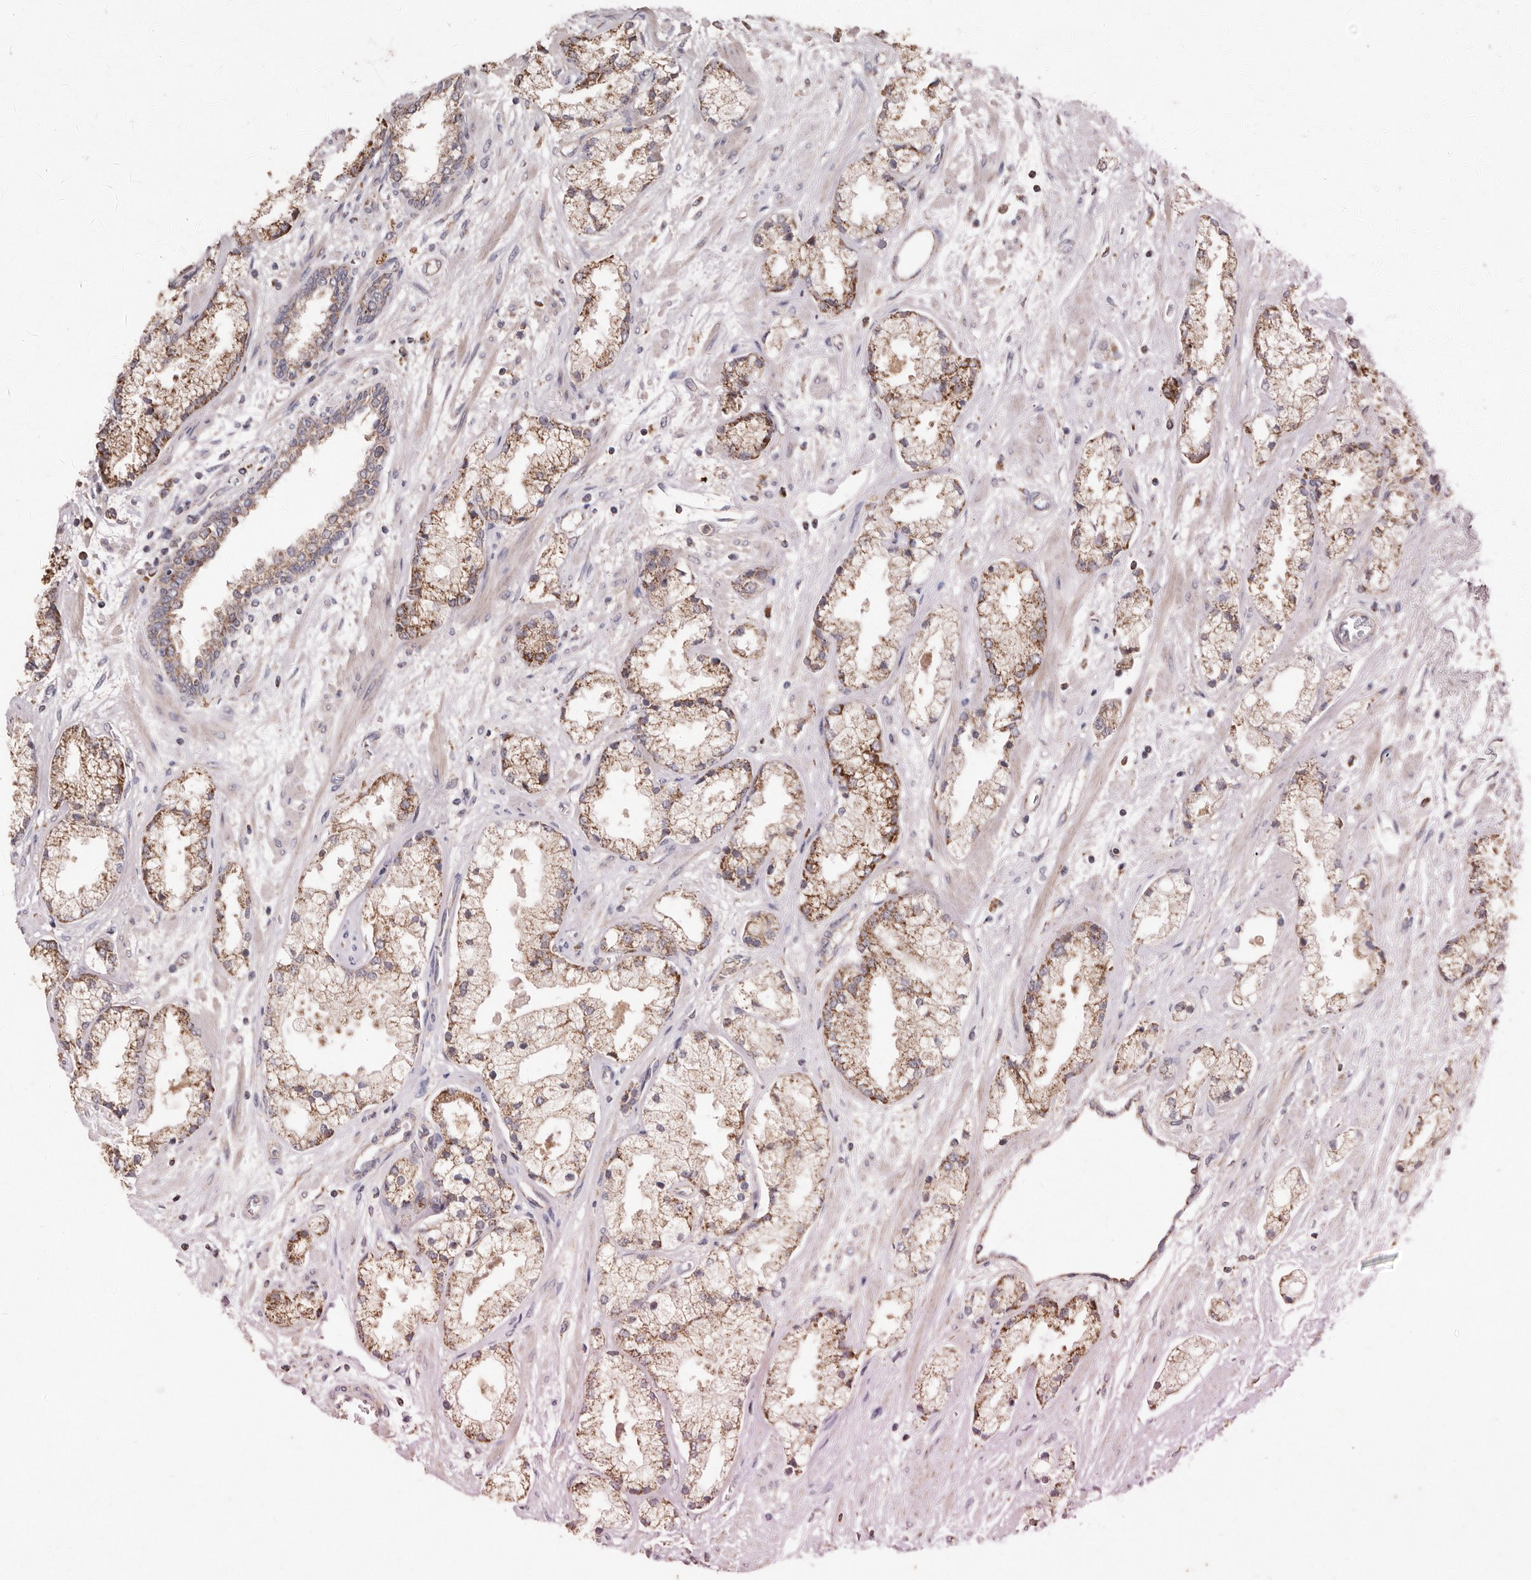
{"staining": {"intensity": "moderate", "quantity": ">75%", "location": "cytoplasmic/membranous"}, "tissue": "prostate cancer", "cell_type": "Tumor cells", "image_type": "cancer", "snomed": [{"axis": "morphology", "description": "Adenocarcinoma, High grade"}, {"axis": "topography", "description": "Prostate"}], "caption": "The histopathology image shows immunohistochemical staining of prostate high-grade adenocarcinoma. There is moderate cytoplasmic/membranous expression is appreciated in about >75% of tumor cells. Immunohistochemistry stains the protein of interest in brown and the nuclei are stained blue.", "gene": "KIF26B", "patient": {"sex": "male", "age": 50}}